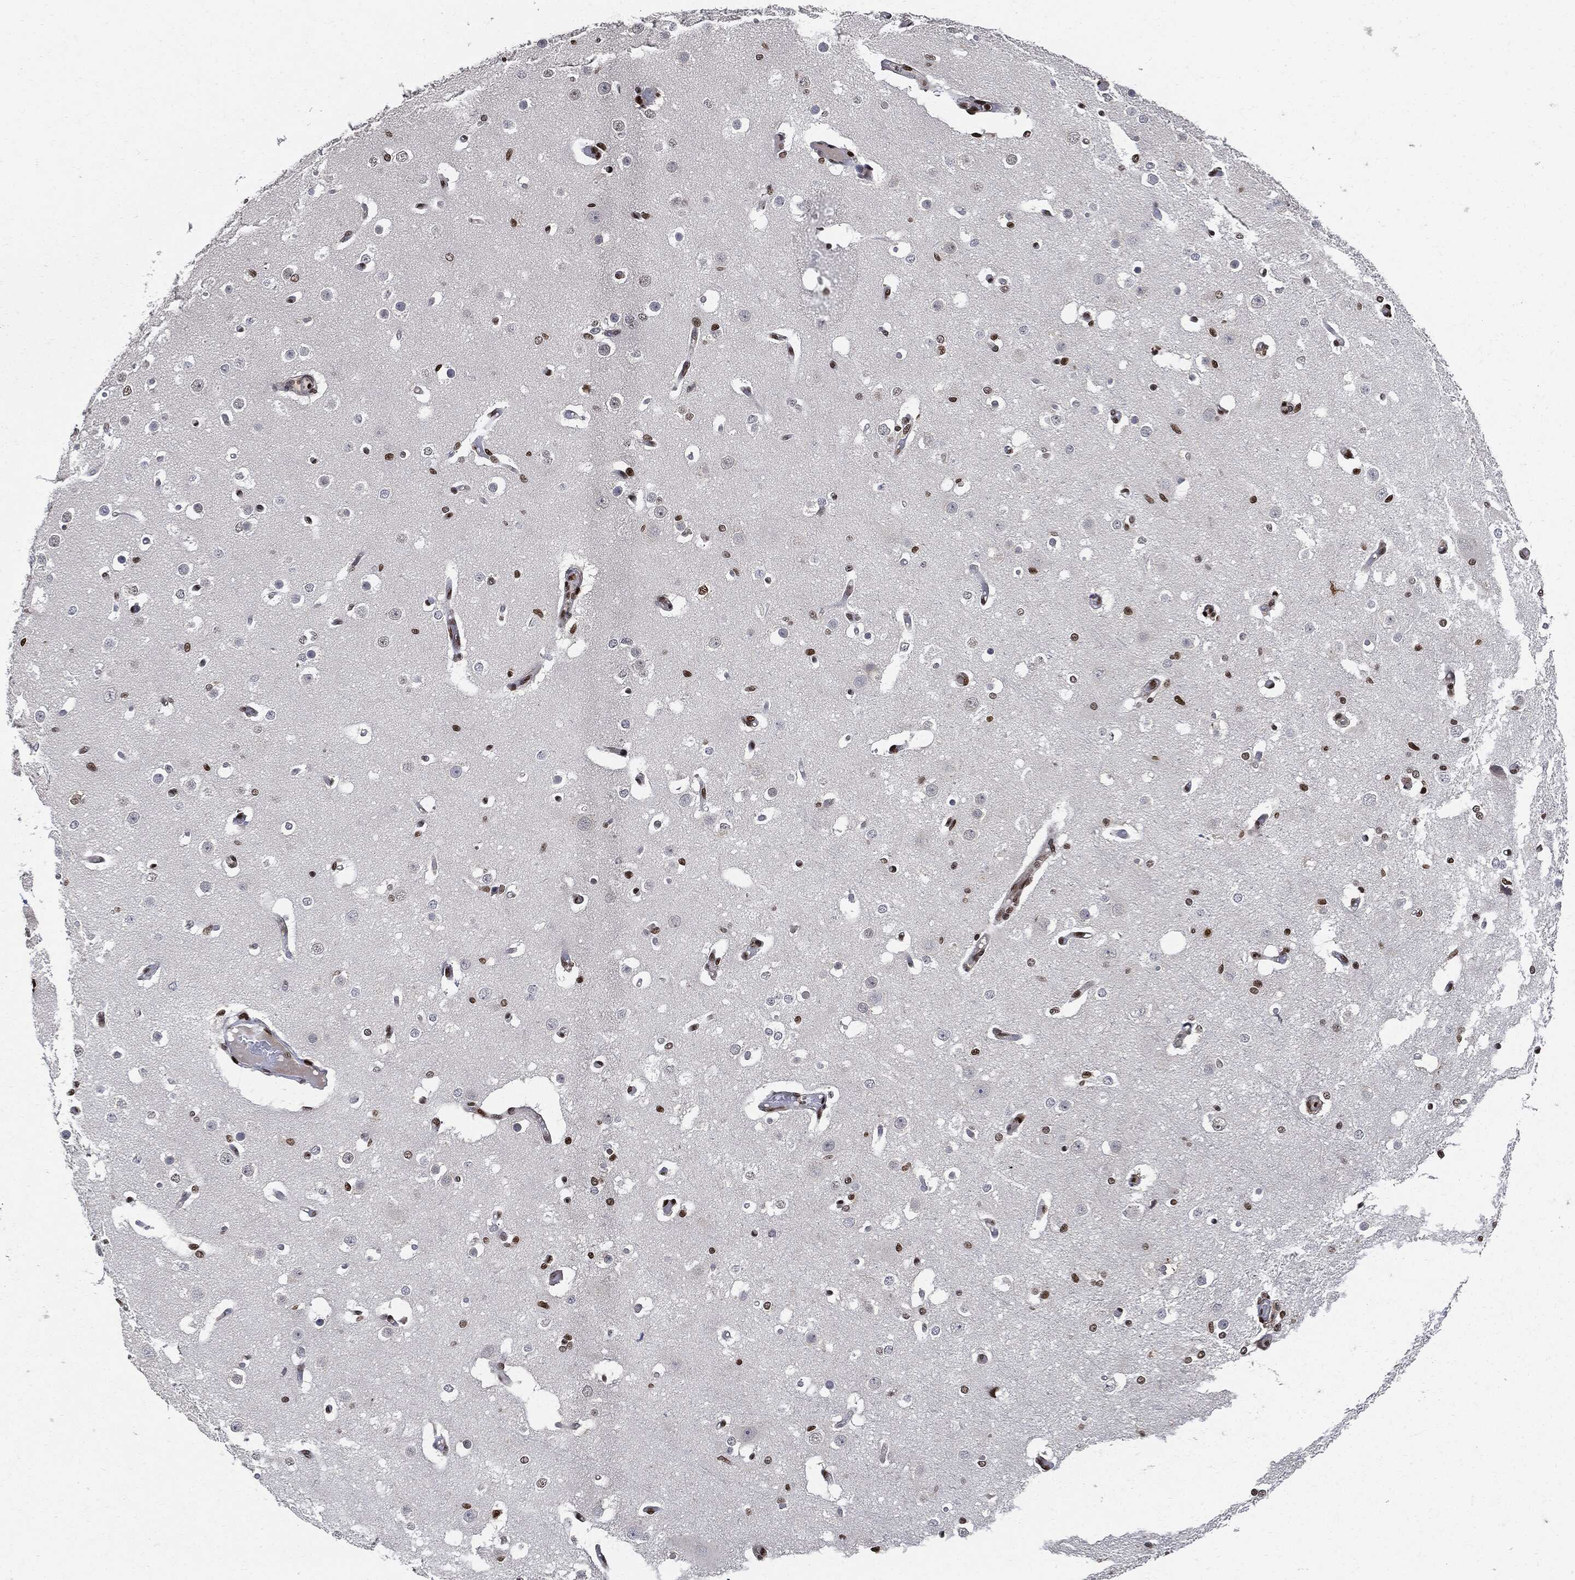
{"staining": {"intensity": "strong", "quantity": ">75%", "location": "nuclear"}, "tissue": "cerebral cortex", "cell_type": "Endothelial cells", "image_type": "normal", "snomed": [{"axis": "morphology", "description": "Normal tissue, NOS"}, {"axis": "morphology", "description": "Inflammation, NOS"}, {"axis": "topography", "description": "Cerebral cortex"}], "caption": "Immunohistochemistry of normal human cerebral cortex demonstrates high levels of strong nuclear expression in about >75% of endothelial cells.", "gene": "PCNA", "patient": {"sex": "male", "age": 6}}